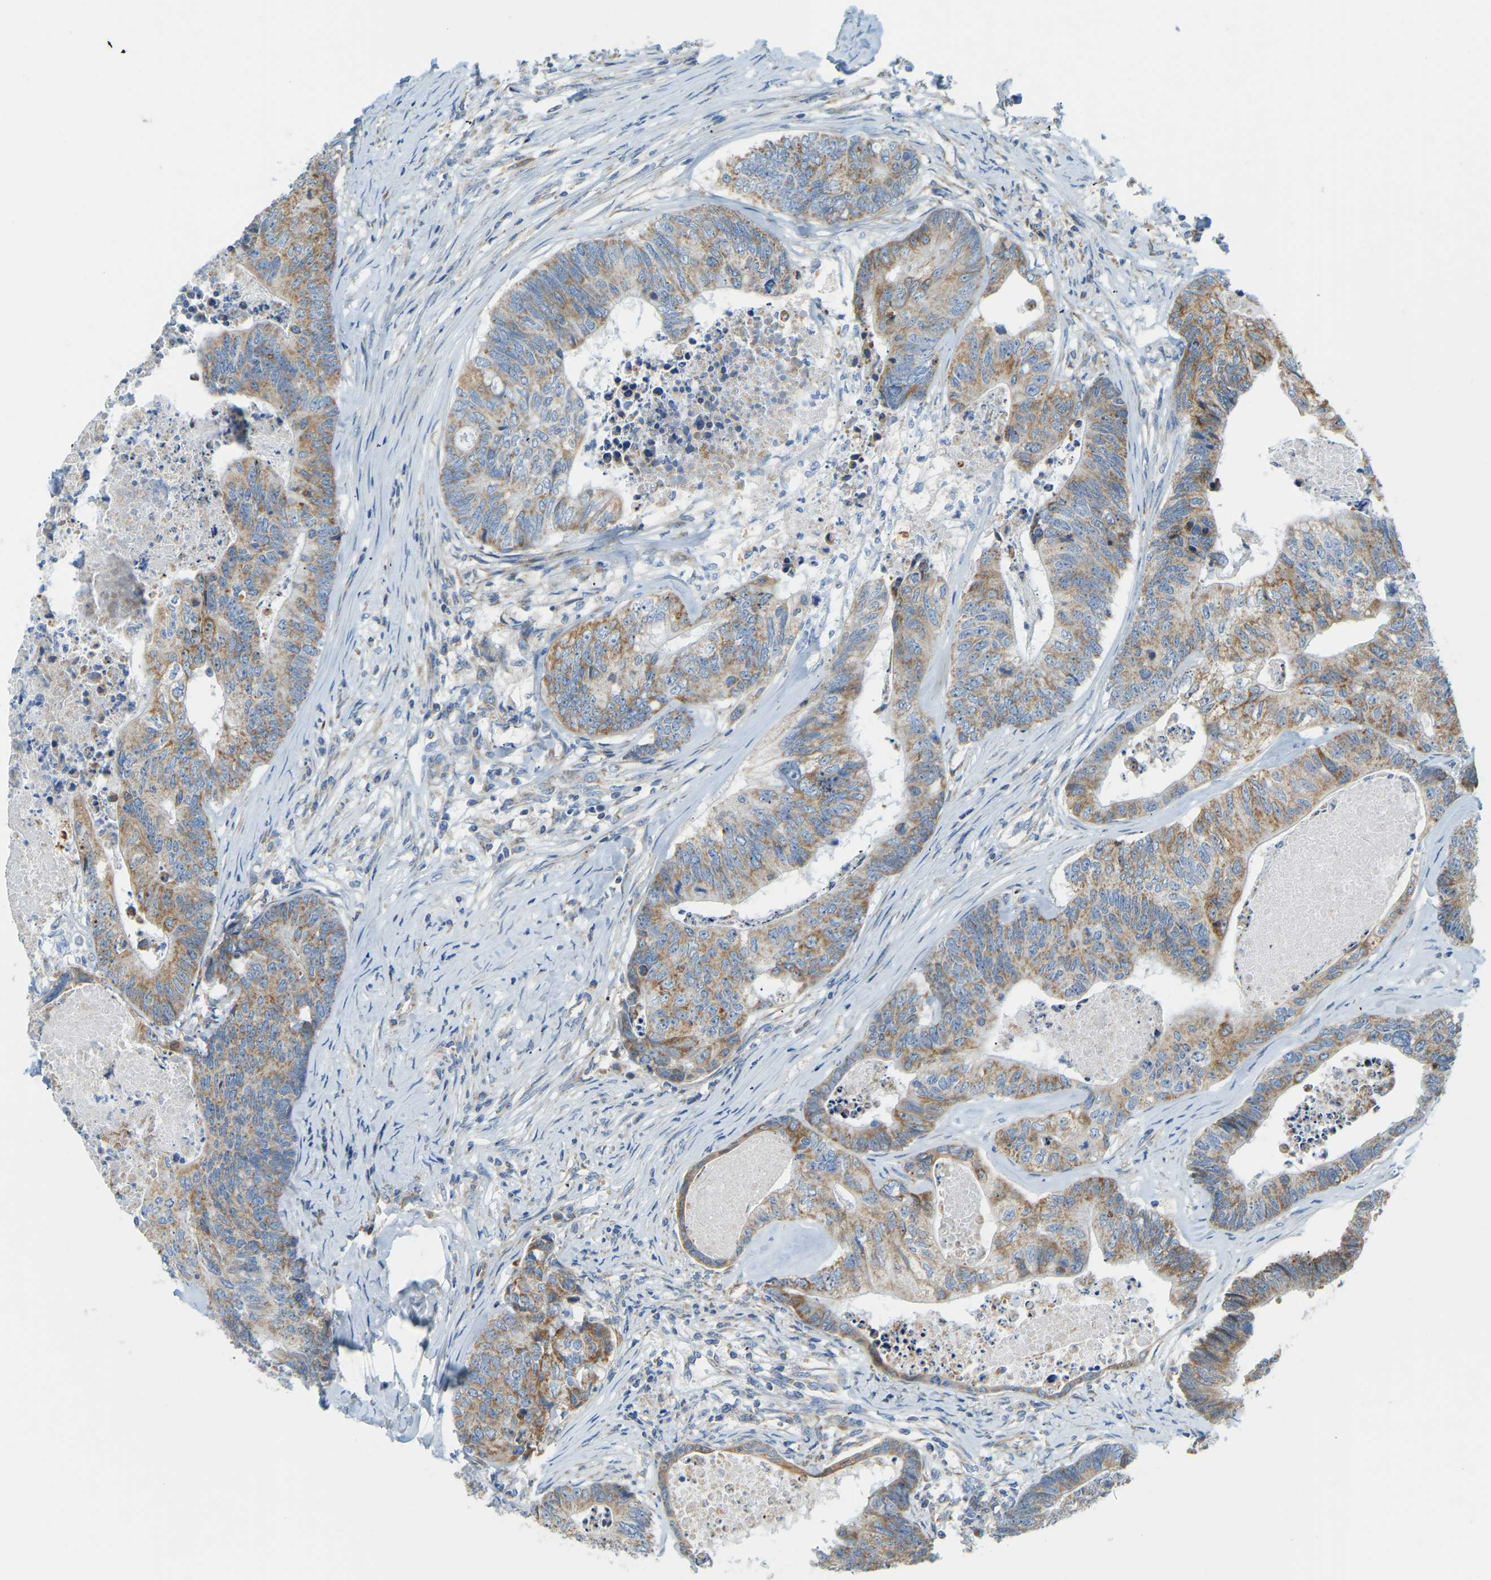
{"staining": {"intensity": "weak", "quantity": "25%-75%", "location": "cytoplasmic/membranous"}, "tissue": "colorectal cancer", "cell_type": "Tumor cells", "image_type": "cancer", "snomed": [{"axis": "morphology", "description": "Adenocarcinoma, NOS"}, {"axis": "topography", "description": "Colon"}], "caption": "Protein expression analysis of human adenocarcinoma (colorectal) reveals weak cytoplasmic/membranous expression in approximately 25%-75% of tumor cells.", "gene": "GDA", "patient": {"sex": "female", "age": 67}}